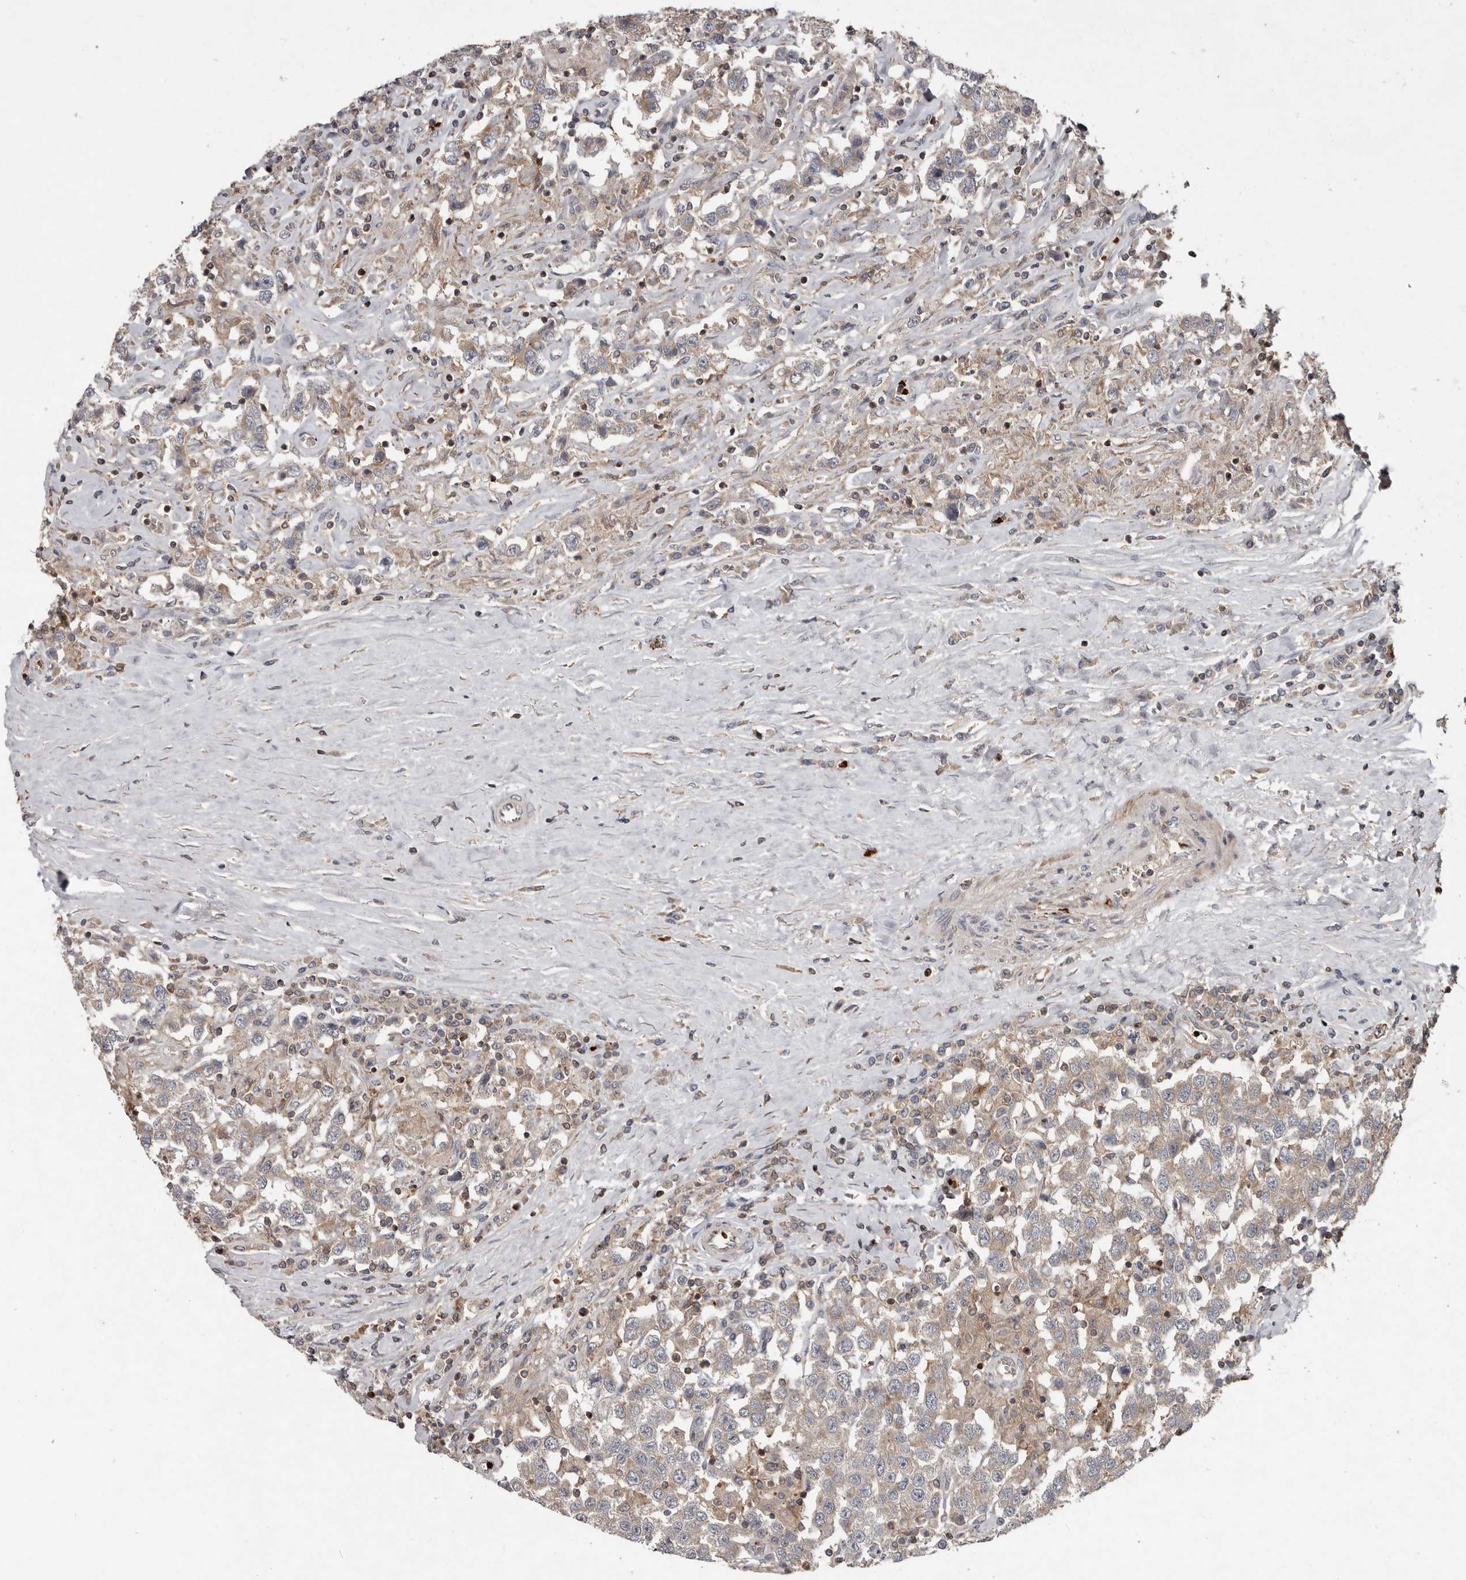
{"staining": {"intensity": "weak", "quantity": "25%-75%", "location": "cytoplasmic/membranous"}, "tissue": "testis cancer", "cell_type": "Tumor cells", "image_type": "cancer", "snomed": [{"axis": "morphology", "description": "Seminoma, NOS"}, {"axis": "topography", "description": "Testis"}], "caption": "Protein expression analysis of seminoma (testis) shows weak cytoplasmic/membranous positivity in approximately 25%-75% of tumor cells.", "gene": "FBXO31", "patient": {"sex": "male", "age": 41}}